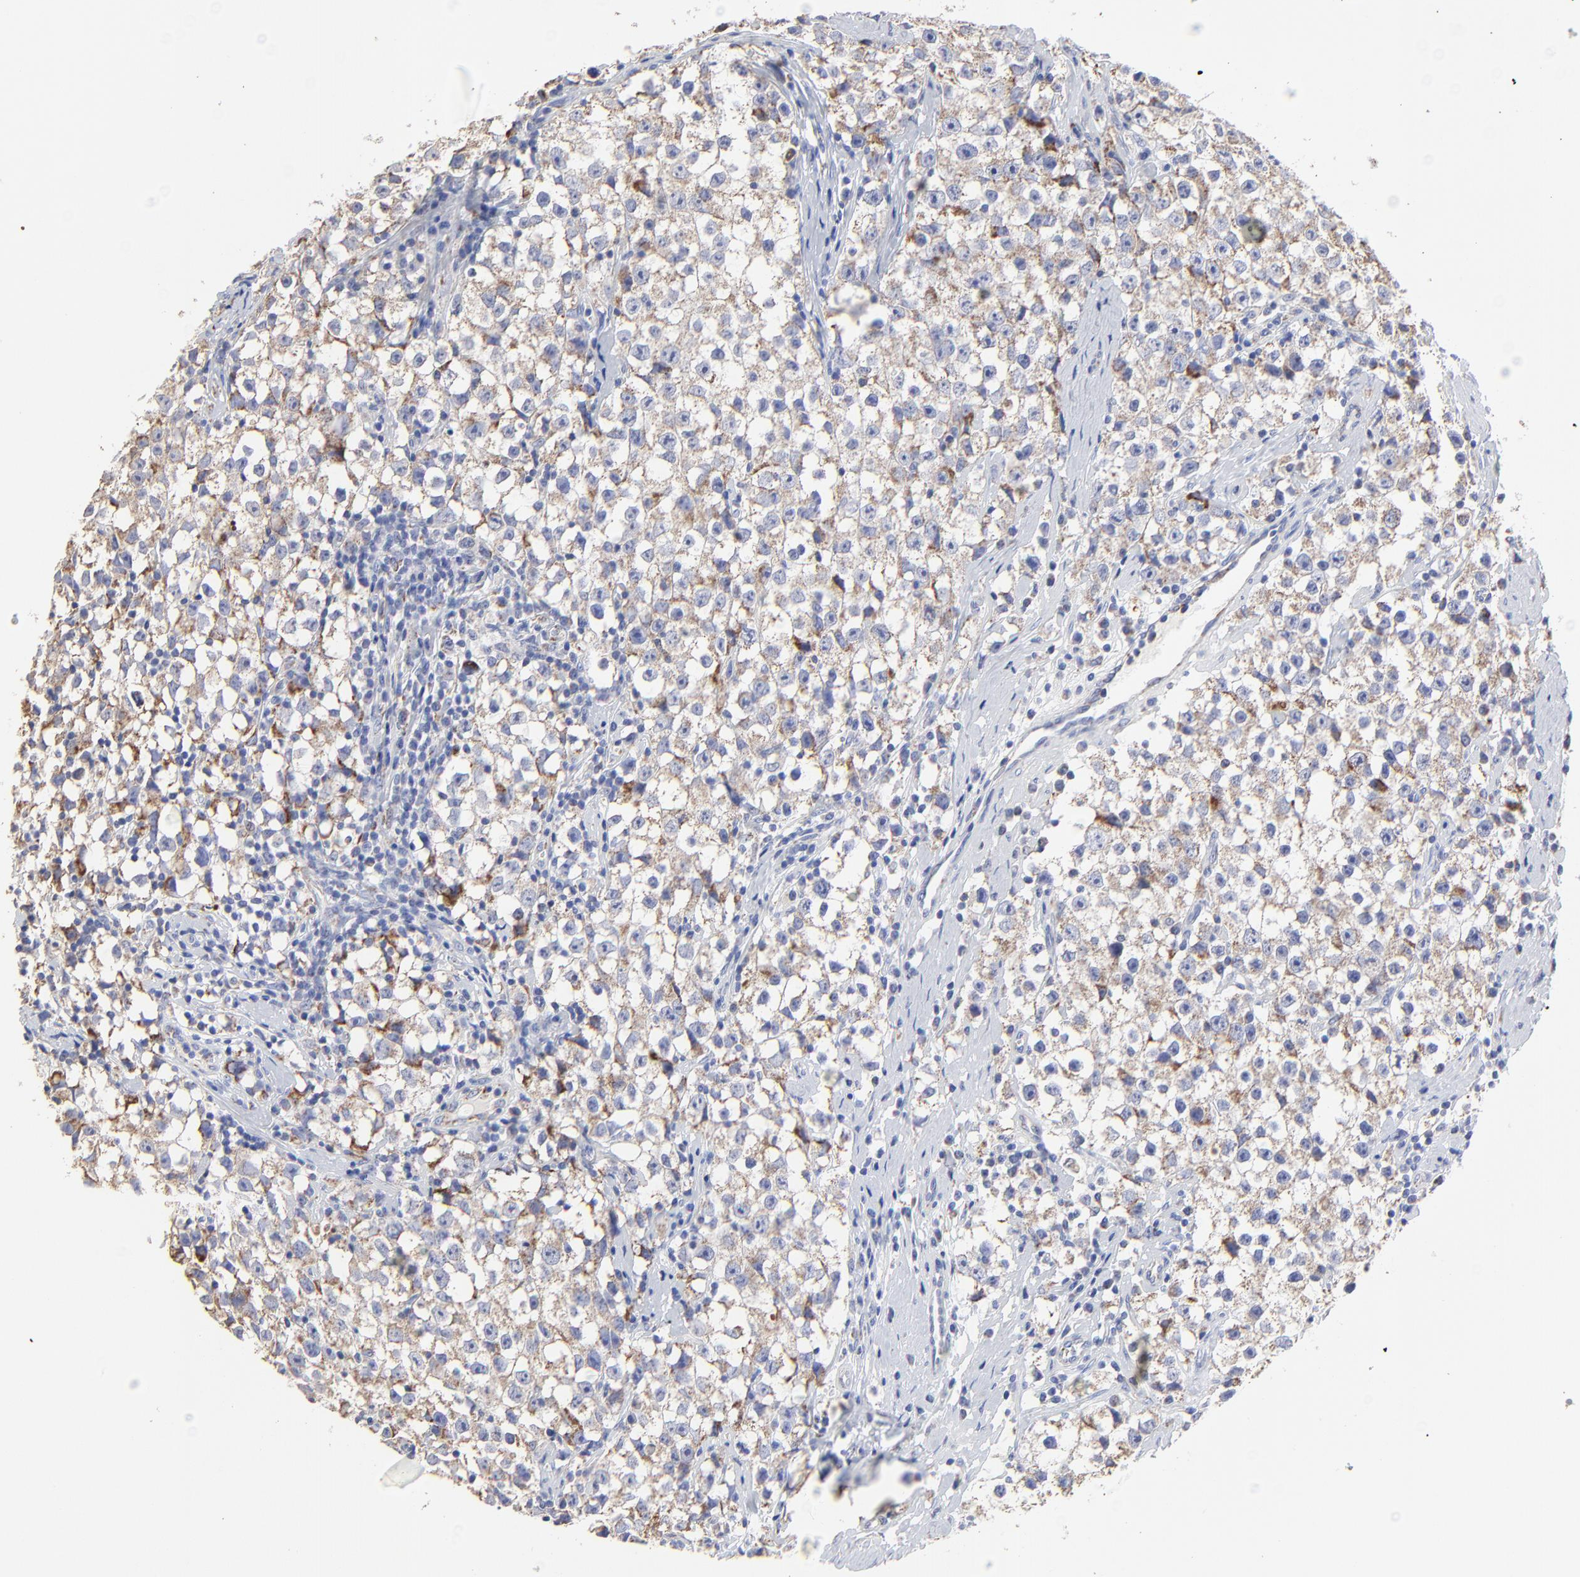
{"staining": {"intensity": "weak", "quantity": ">75%", "location": "cytoplasmic/membranous"}, "tissue": "testis cancer", "cell_type": "Tumor cells", "image_type": "cancer", "snomed": [{"axis": "morphology", "description": "Seminoma, NOS"}, {"axis": "topography", "description": "Testis"}], "caption": "Testis cancer (seminoma) stained with DAB IHC exhibits low levels of weak cytoplasmic/membranous staining in approximately >75% of tumor cells. Using DAB (brown) and hematoxylin (blue) stains, captured at high magnification using brightfield microscopy.", "gene": "PINK1", "patient": {"sex": "male", "age": 35}}